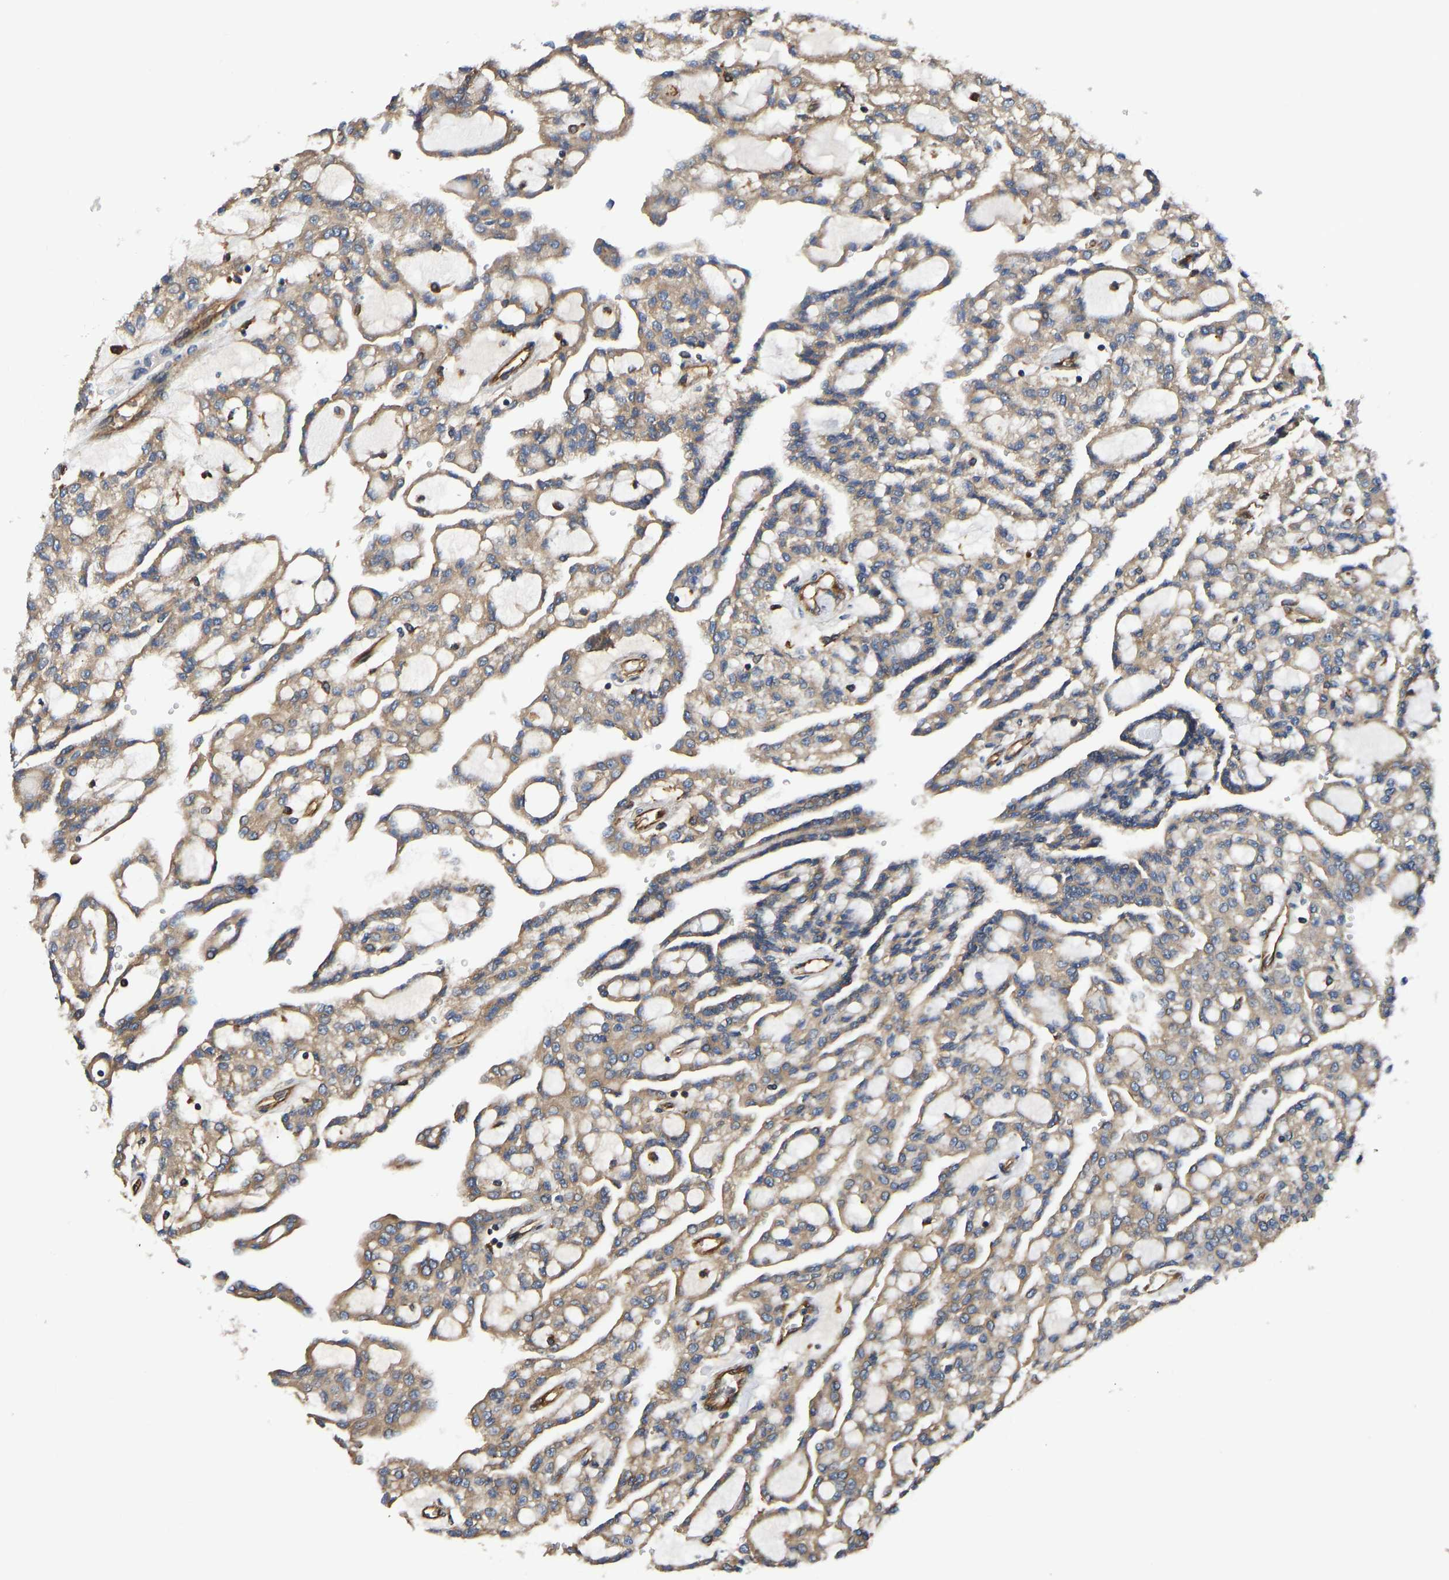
{"staining": {"intensity": "moderate", "quantity": ">75%", "location": "cytoplasmic/membranous"}, "tissue": "renal cancer", "cell_type": "Tumor cells", "image_type": "cancer", "snomed": [{"axis": "morphology", "description": "Adenocarcinoma, NOS"}, {"axis": "topography", "description": "Kidney"}], "caption": "Renal adenocarcinoma stained with a protein marker shows moderate staining in tumor cells.", "gene": "FLNB", "patient": {"sex": "male", "age": 63}}